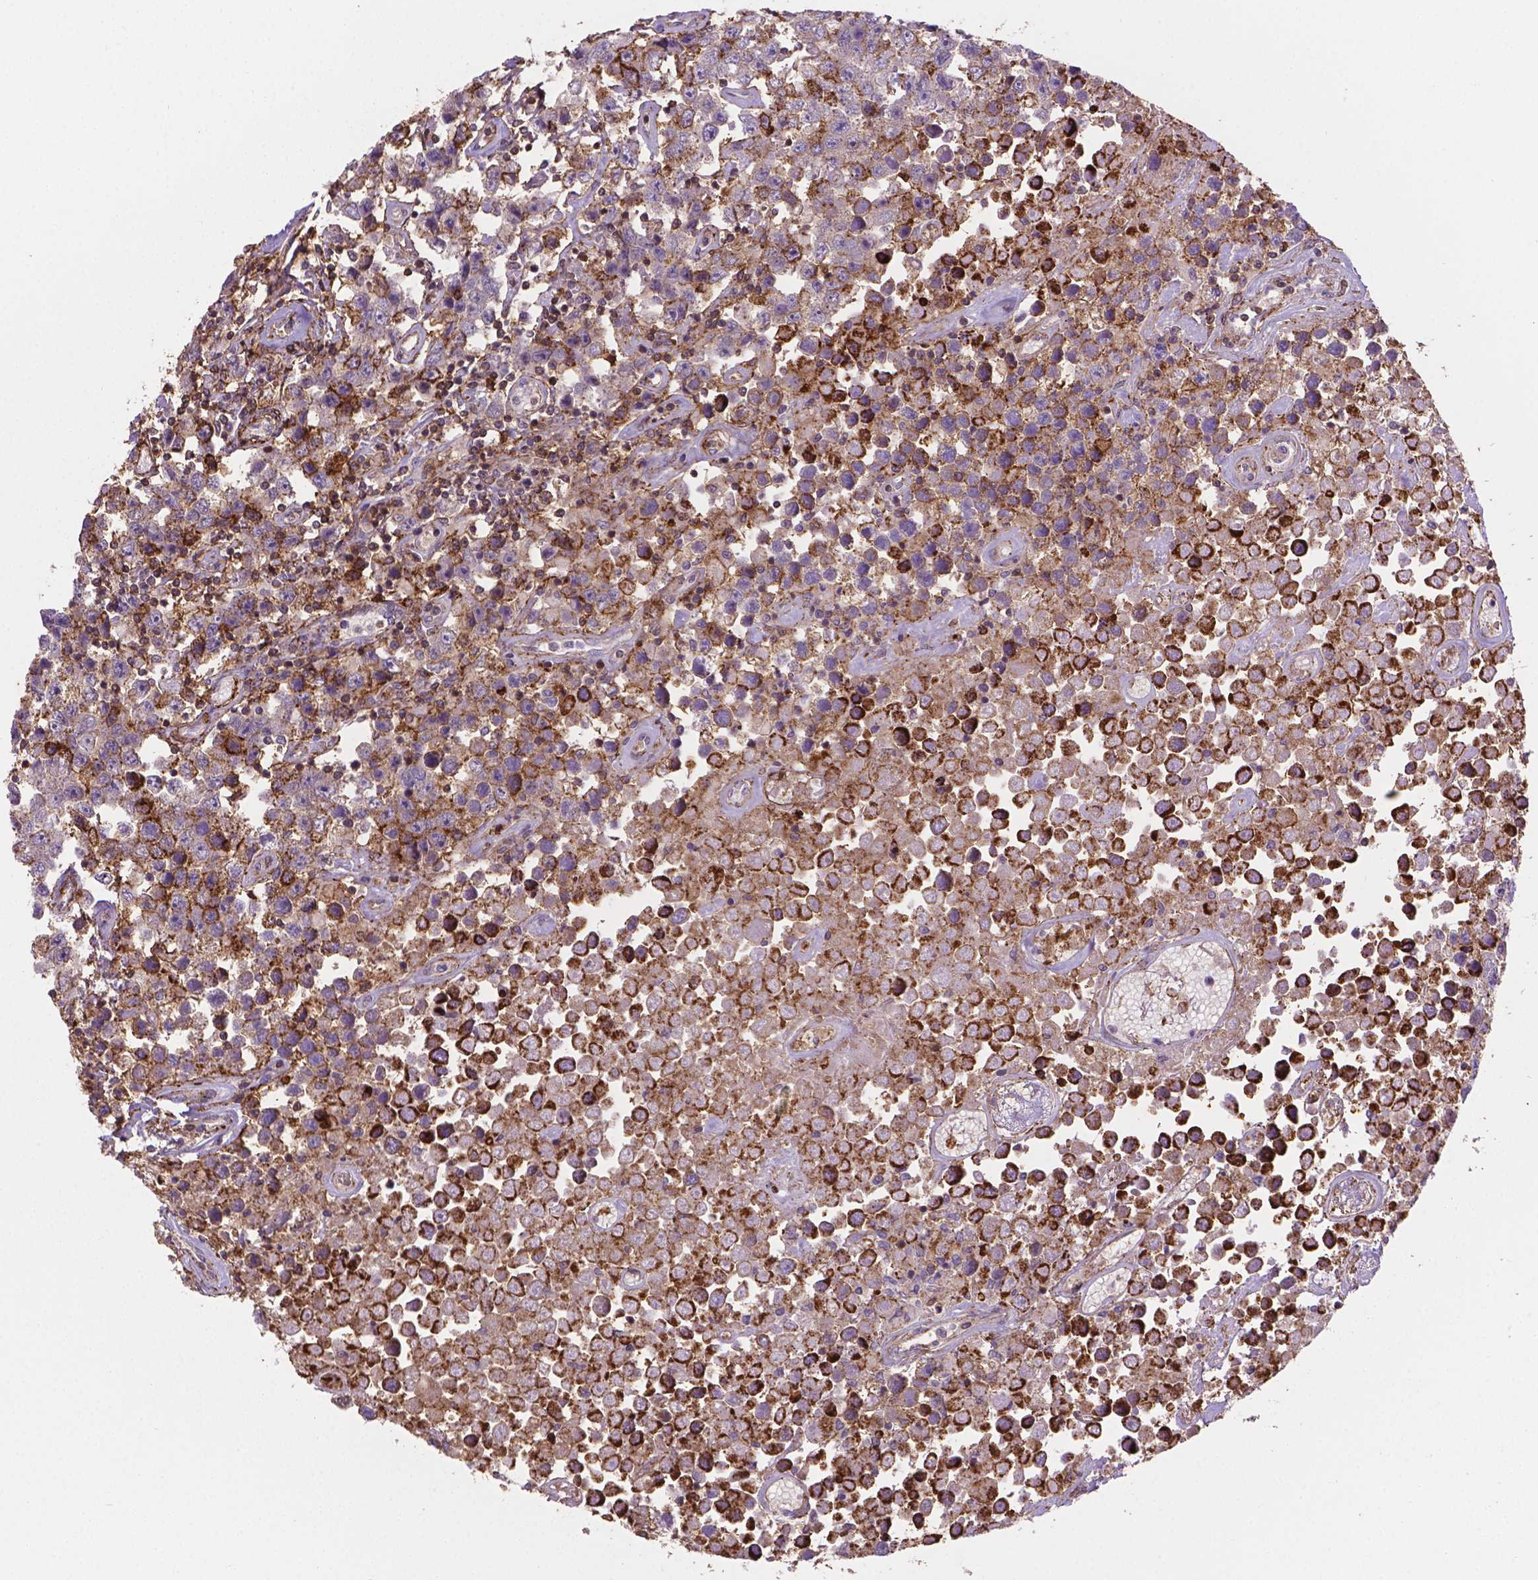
{"staining": {"intensity": "moderate", "quantity": "25%-75%", "location": "cytoplasmic/membranous"}, "tissue": "testis cancer", "cell_type": "Tumor cells", "image_type": "cancer", "snomed": [{"axis": "morphology", "description": "Seminoma, NOS"}, {"axis": "topography", "description": "Testis"}], "caption": "Human testis seminoma stained for a protein (brown) reveals moderate cytoplasmic/membranous positive positivity in about 25%-75% of tumor cells.", "gene": "ACAD10", "patient": {"sex": "male", "age": 52}}